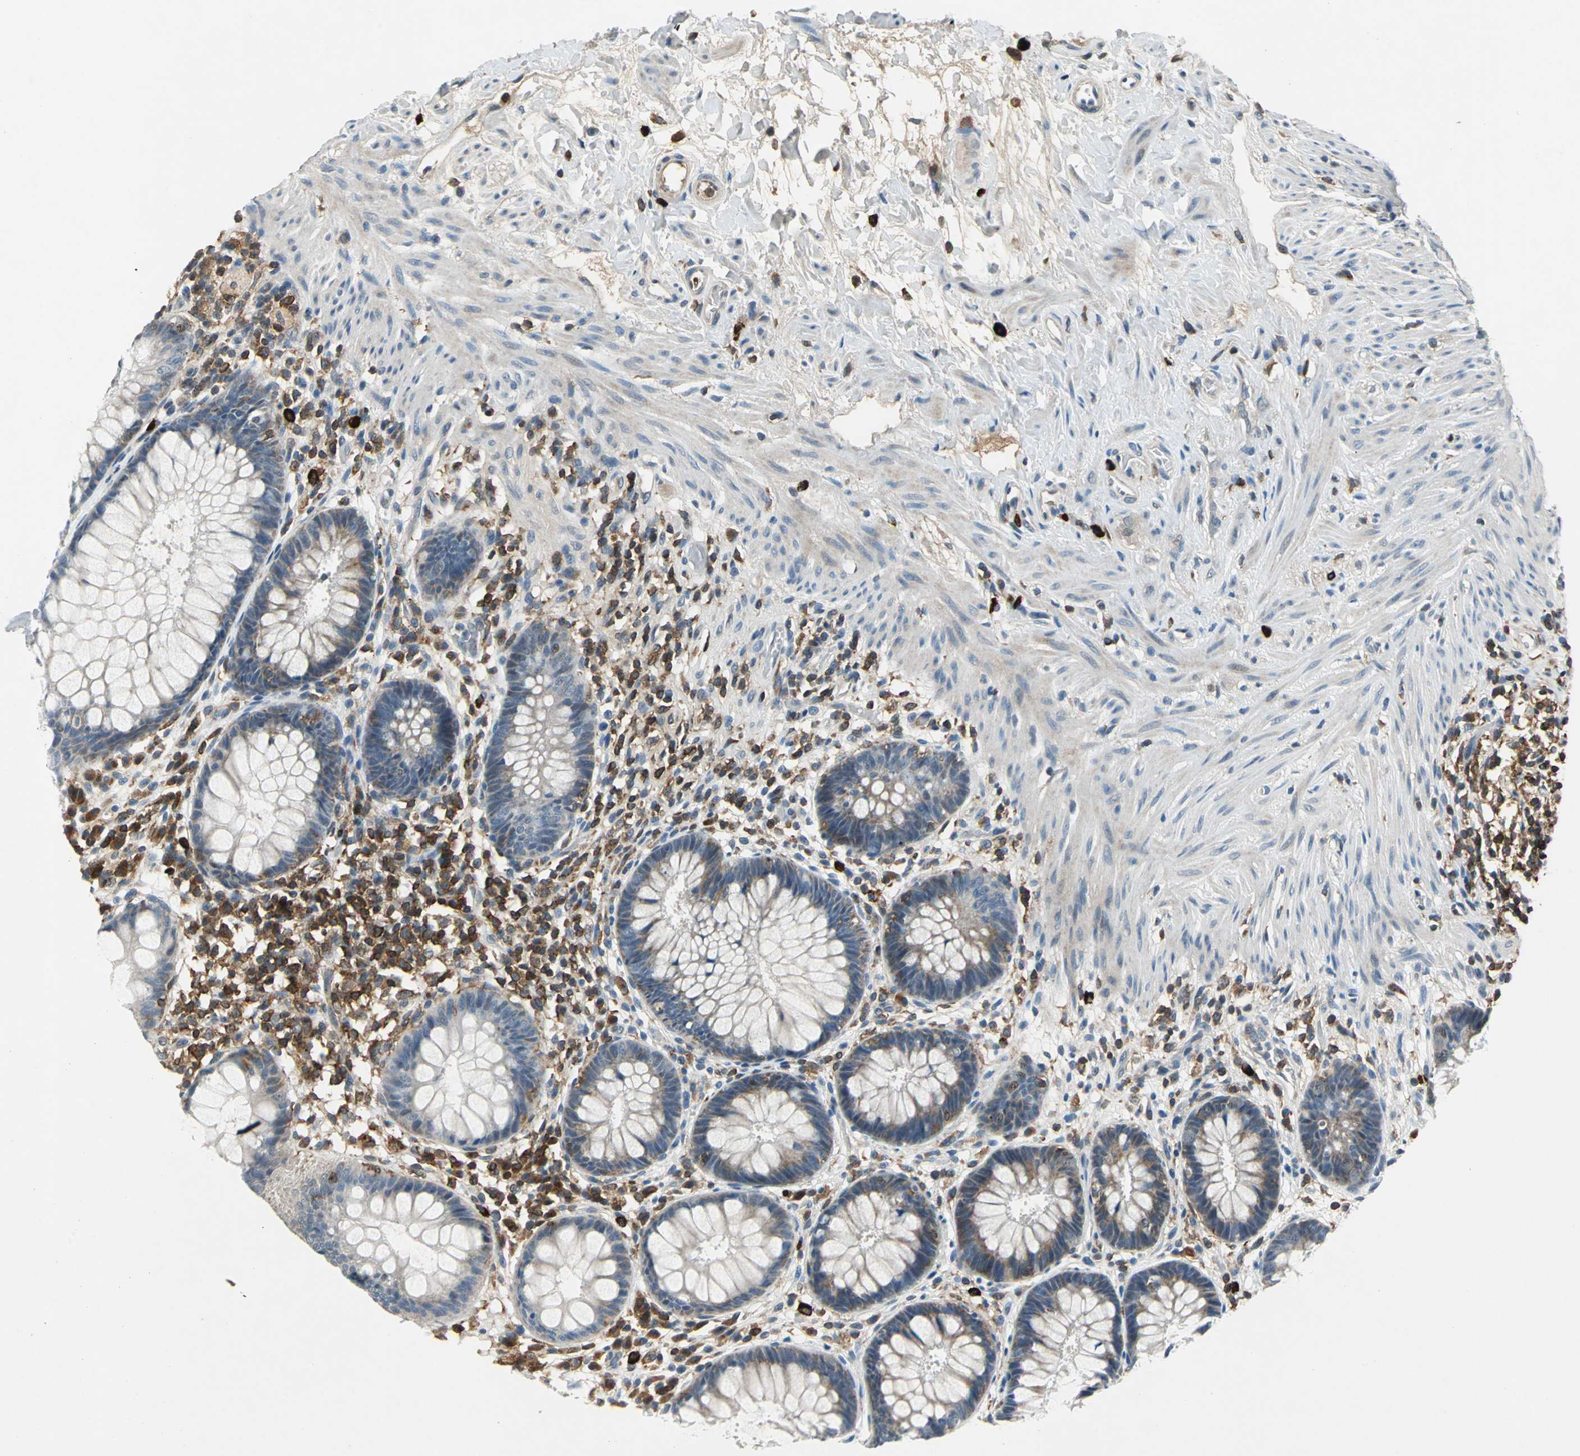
{"staining": {"intensity": "moderate", "quantity": "25%-75%", "location": "cytoplasmic/membranous"}, "tissue": "rectum", "cell_type": "Glandular cells", "image_type": "normal", "snomed": [{"axis": "morphology", "description": "Normal tissue, NOS"}, {"axis": "topography", "description": "Rectum"}], "caption": "Immunohistochemistry (IHC) micrograph of normal rectum stained for a protein (brown), which displays medium levels of moderate cytoplasmic/membranous staining in approximately 25%-75% of glandular cells.", "gene": "SLC19A2", "patient": {"sex": "female", "age": 46}}